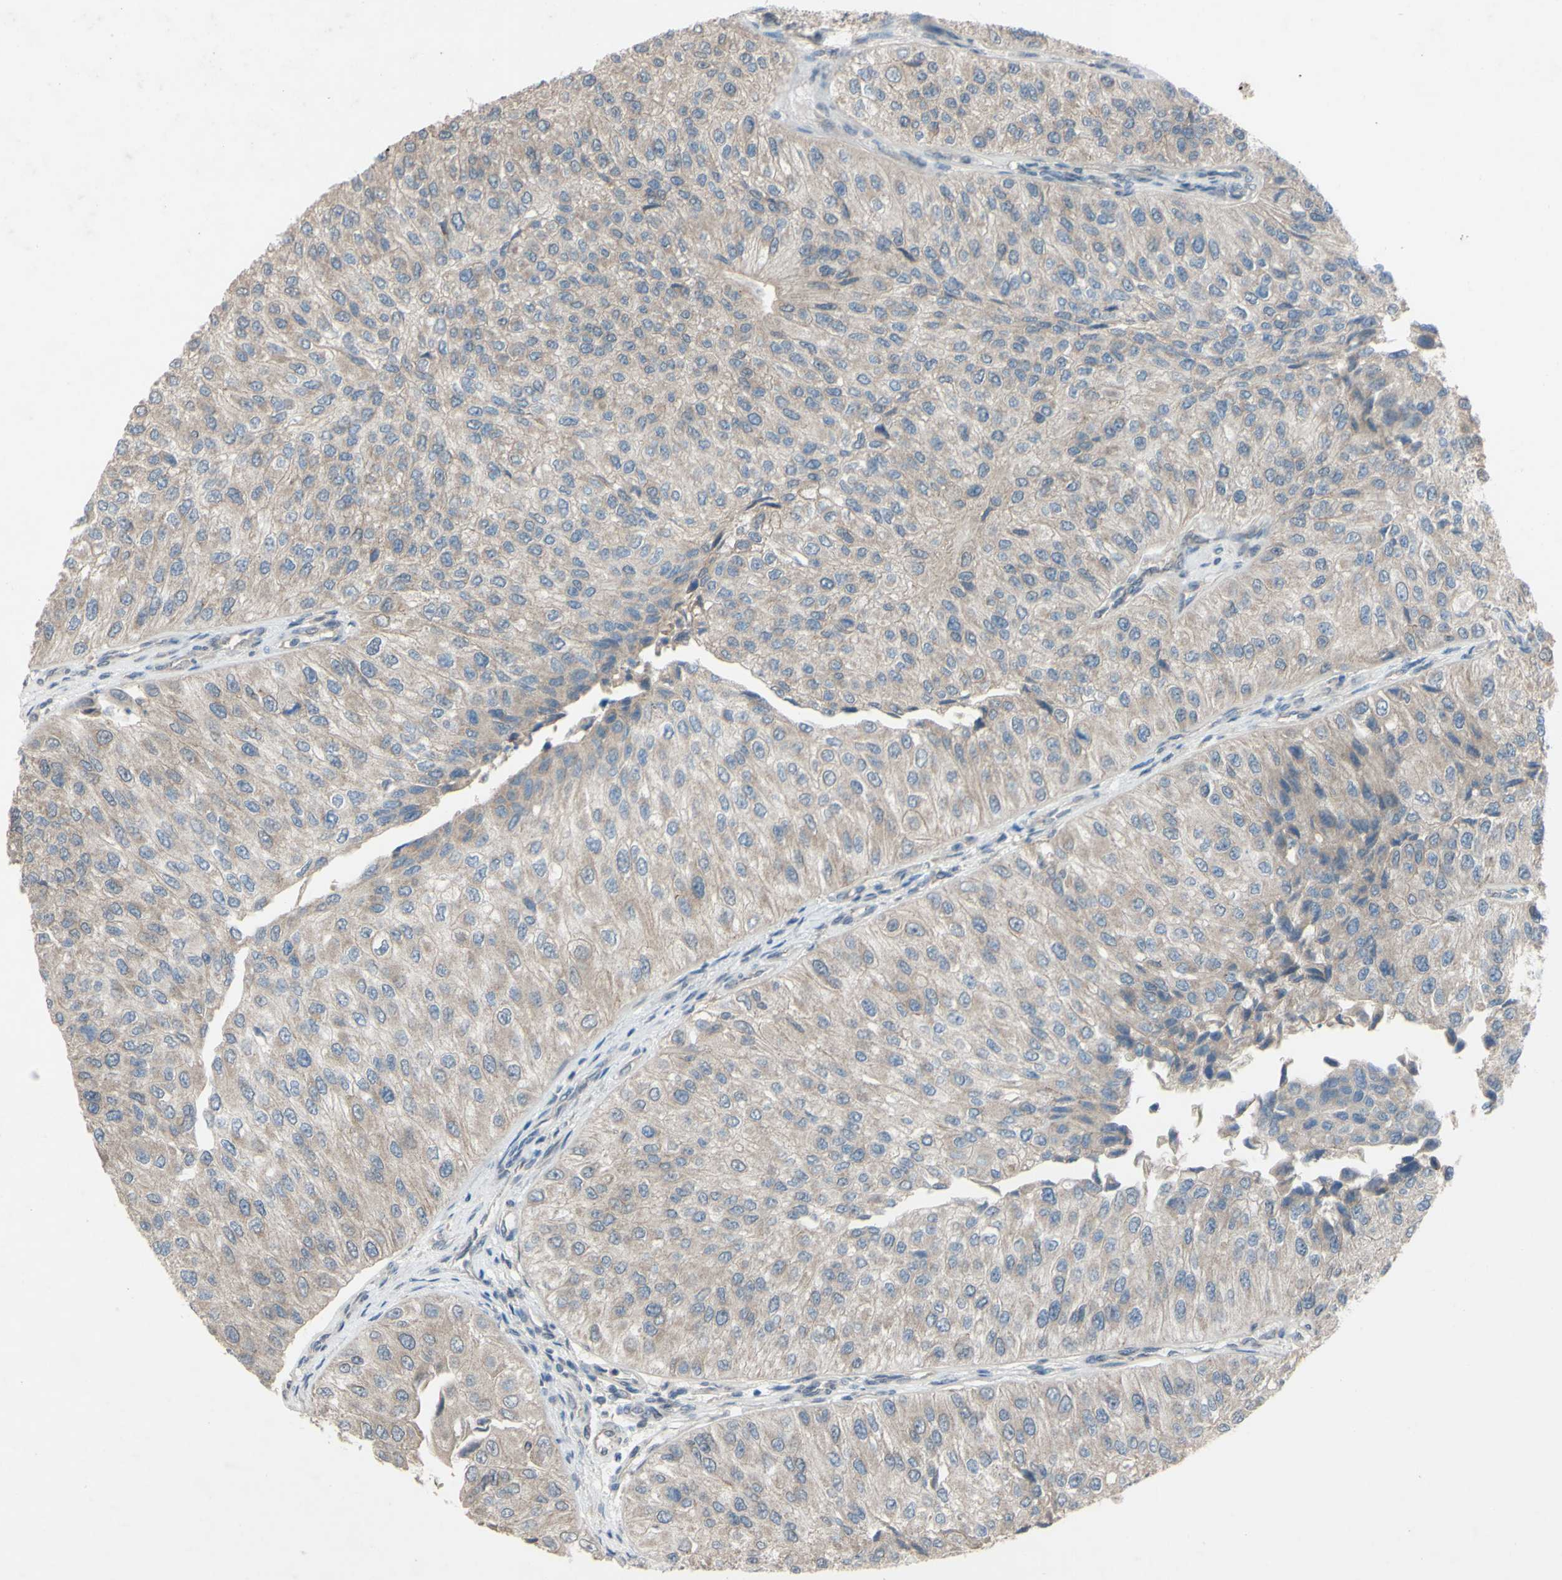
{"staining": {"intensity": "weak", "quantity": ">75%", "location": "cytoplasmic/membranous"}, "tissue": "urothelial cancer", "cell_type": "Tumor cells", "image_type": "cancer", "snomed": [{"axis": "morphology", "description": "Urothelial carcinoma, High grade"}, {"axis": "topography", "description": "Kidney"}, {"axis": "topography", "description": "Urinary bladder"}], "caption": "Immunohistochemistry (IHC) of high-grade urothelial carcinoma reveals low levels of weak cytoplasmic/membranous staining in approximately >75% of tumor cells. The protein is stained brown, and the nuclei are stained in blue (DAB (3,3'-diaminobenzidine) IHC with brightfield microscopy, high magnification).", "gene": "CDCP1", "patient": {"sex": "male", "age": 77}}